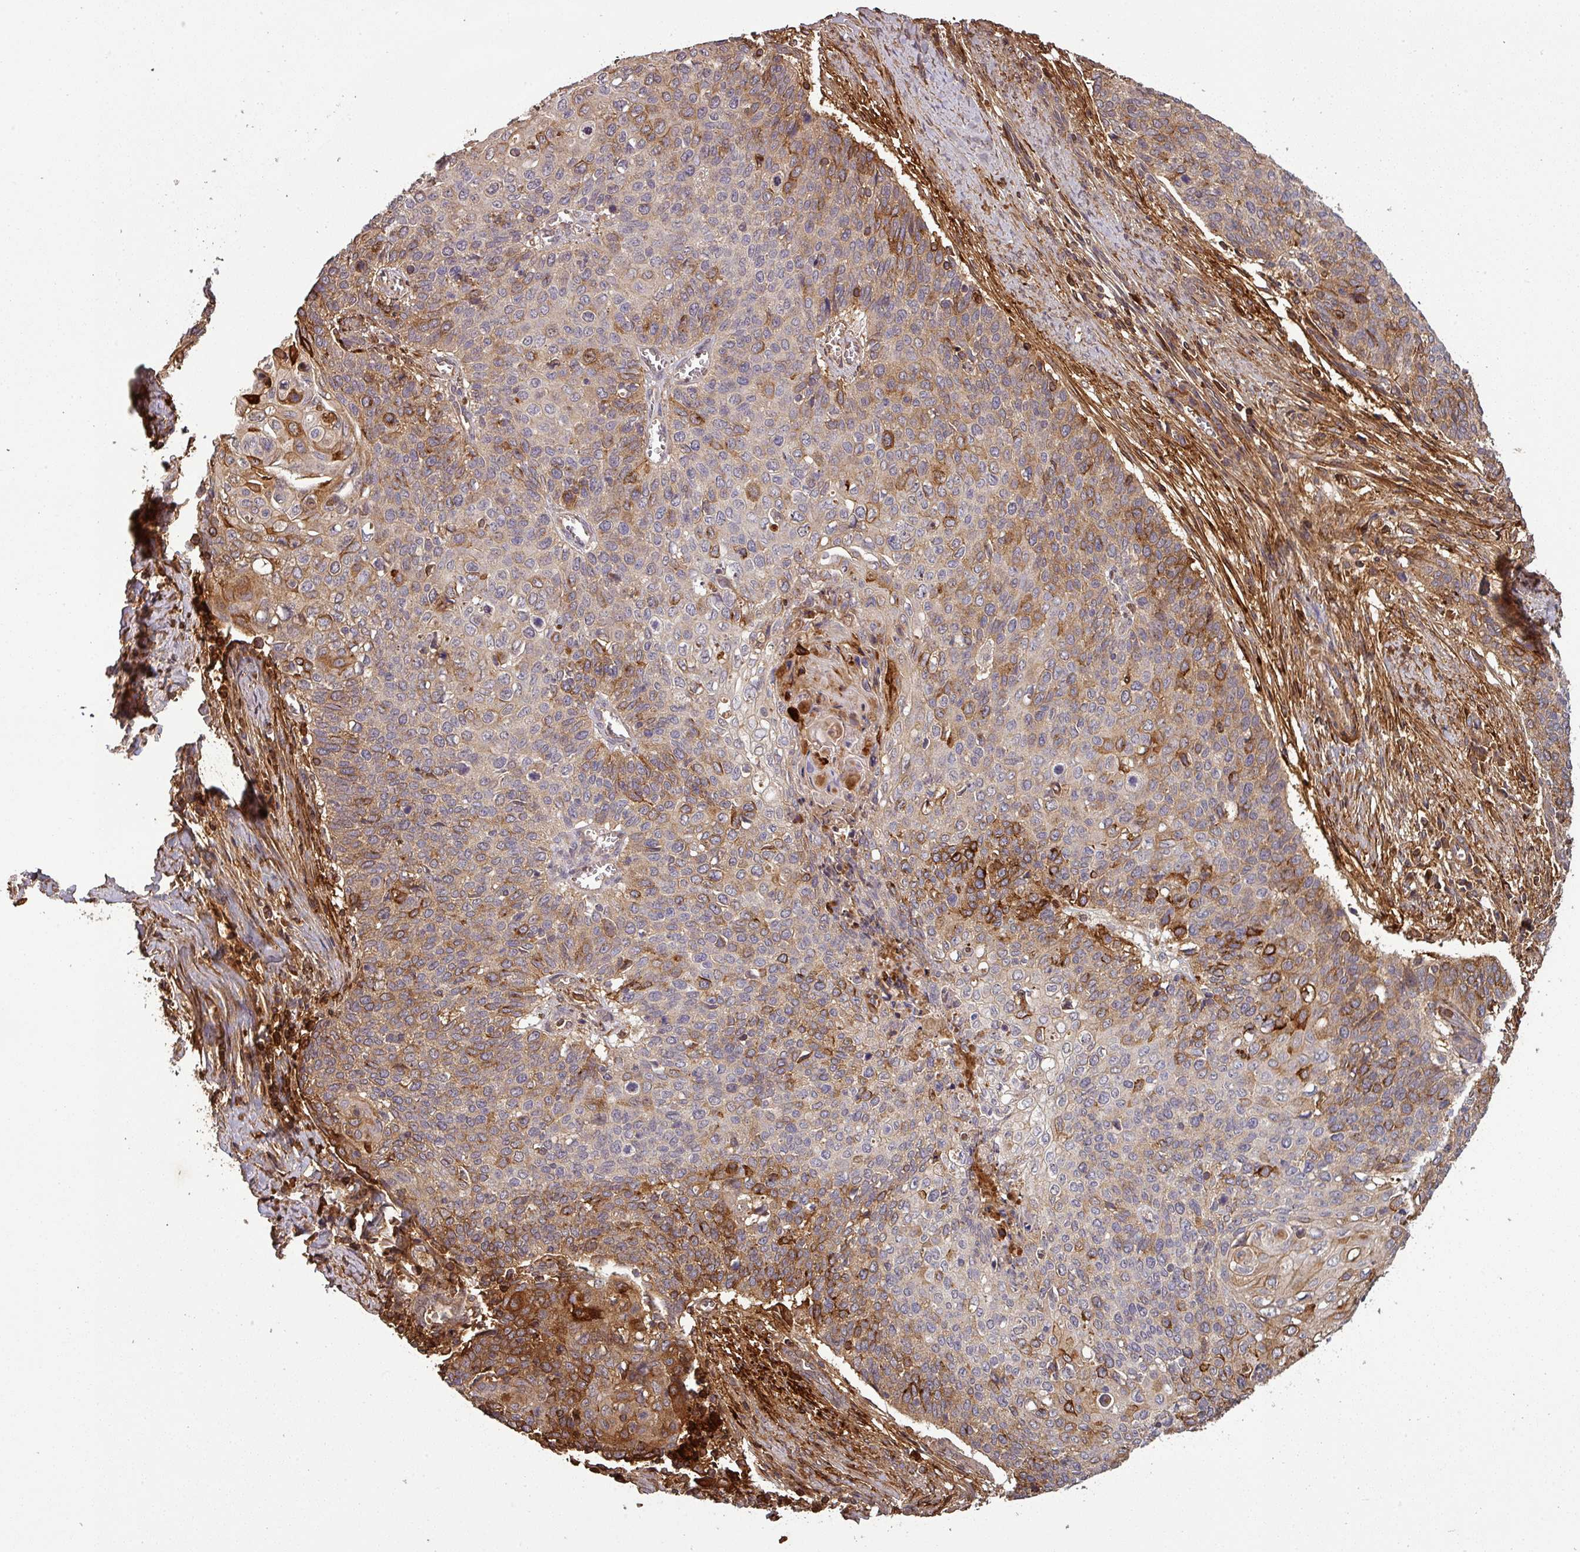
{"staining": {"intensity": "moderate", "quantity": "<25%", "location": "cytoplasmic/membranous"}, "tissue": "cervical cancer", "cell_type": "Tumor cells", "image_type": "cancer", "snomed": [{"axis": "morphology", "description": "Squamous cell carcinoma, NOS"}, {"axis": "topography", "description": "Cervix"}], "caption": "This is an image of IHC staining of cervical cancer (squamous cell carcinoma), which shows moderate staining in the cytoplasmic/membranous of tumor cells.", "gene": "ISLR", "patient": {"sex": "female", "age": 39}}